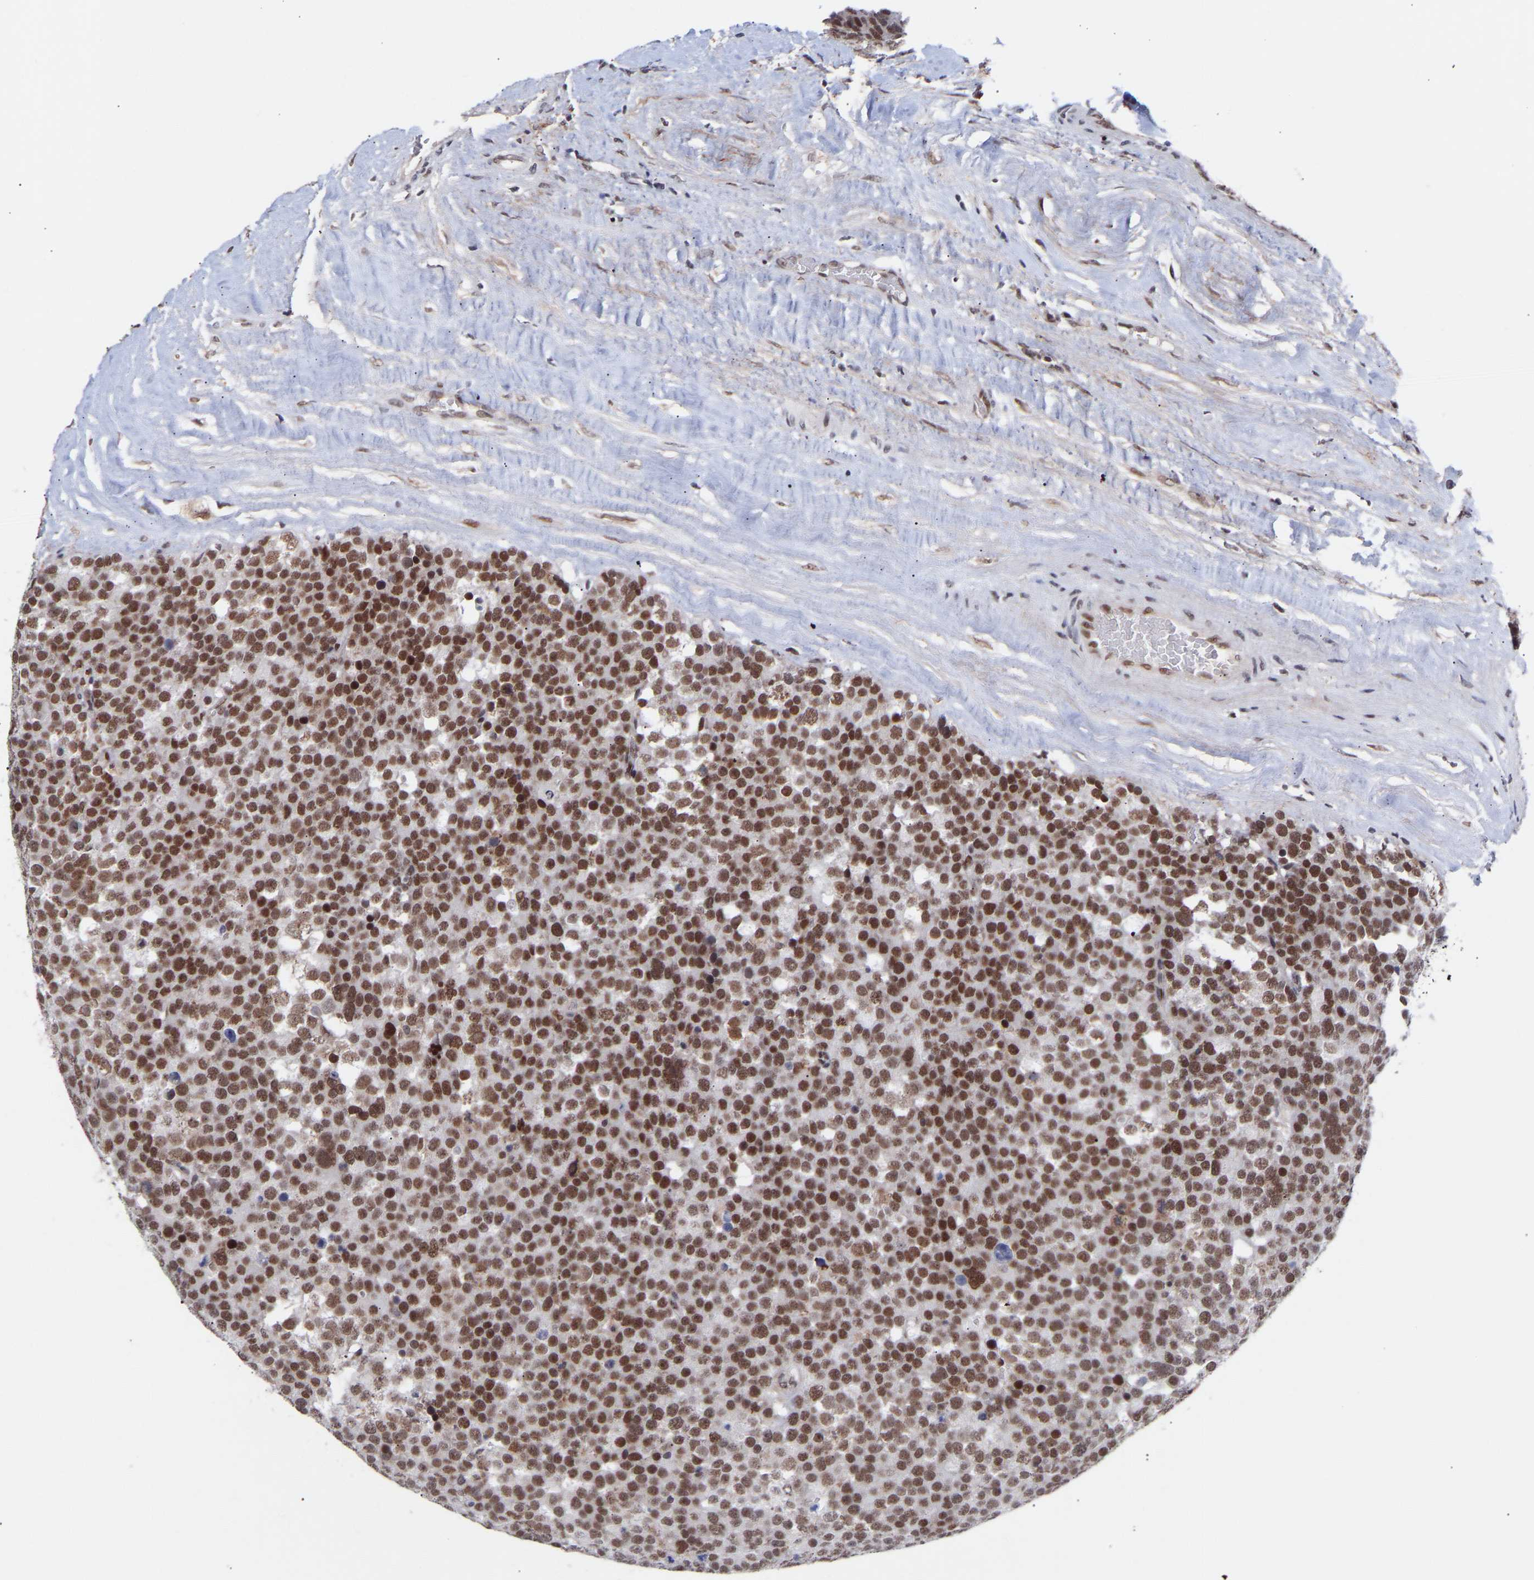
{"staining": {"intensity": "strong", "quantity": ">75%", "location": "nuclear"}, "tissue": "testis cancer", "cell_type": "Tumor cells", "image_type": "cancer", "snomed": [{"axis": "morphology", "description": "Normal tissue, NOS"}, {"axis": "morphology", "description": "Seminoma, NOS"}, {"axis": "topography", "description": "Testis"}], "caption": "Immunohistochemical staining of testis cancer (seminoma) exhibits strong nuclear protein staining in approximately >75% of tumor cells. Nuclei are stained in blue.", "gene": "RBM15", "patient": {"sex": "male", "age": 71}}